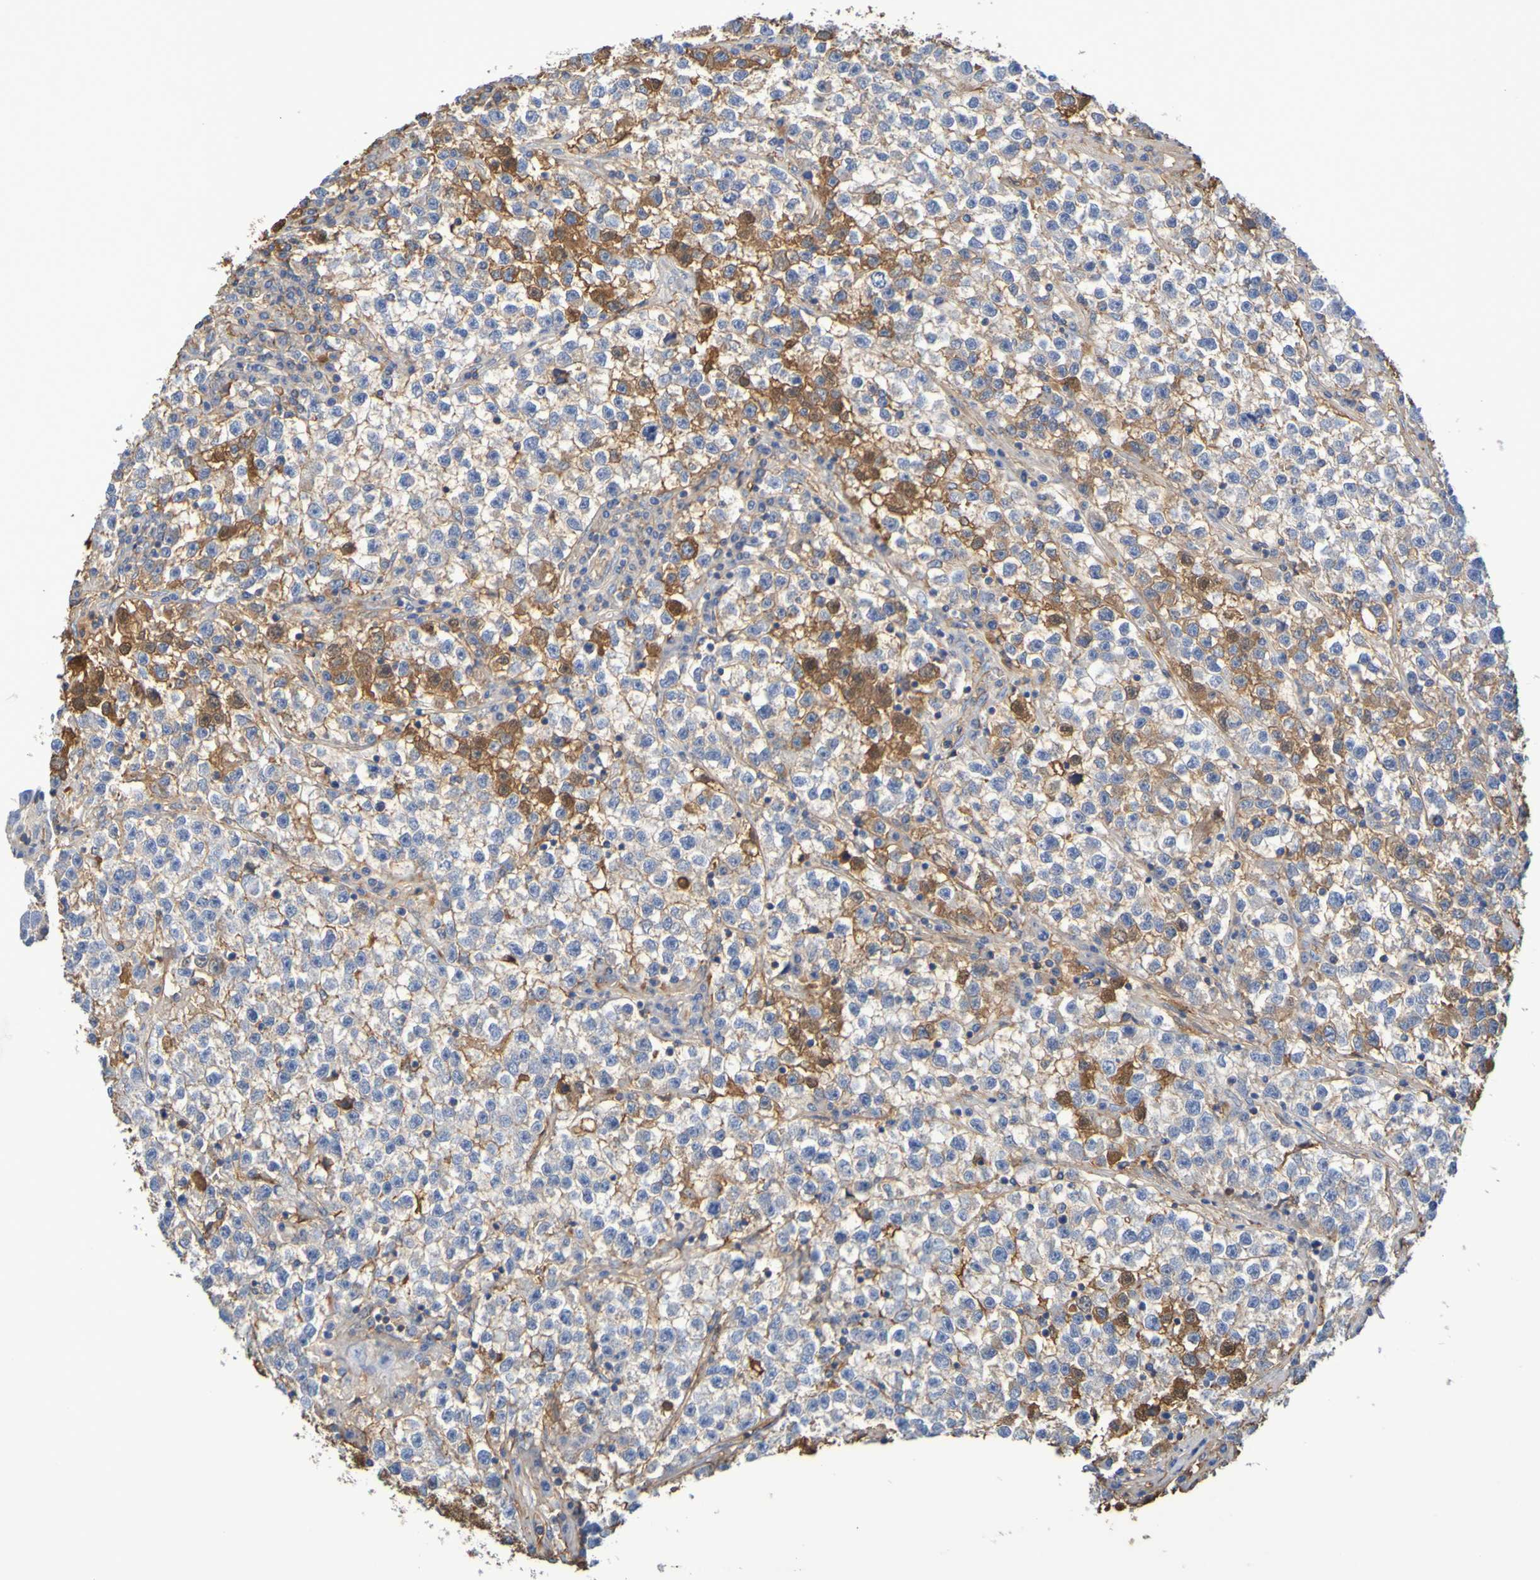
{"staining": {"intensity": "strong", "quantity": "<25%", "location": "cytoplasmic/membranous"}, "tissue": "testis cancer", "cell_type": "Tumor cells", "image_type": "cancer", "snomed": [{"axis": "morphology", "description": "Seminoma, NOS"}, {"axis": "topography", "description": "Testis"}], "caption": "Seminoma (testis) stained for a protein displays strong cytoplasmic/membranous positivity in tumor cells. Using DAB (3,3'-diaminobenzidine) (brown) and hematoxylin (blue) stains, captured at high magnification using brightfield microscopy.", "gene": "GAB3", "patient": {"sex": "male", "age": 22}}